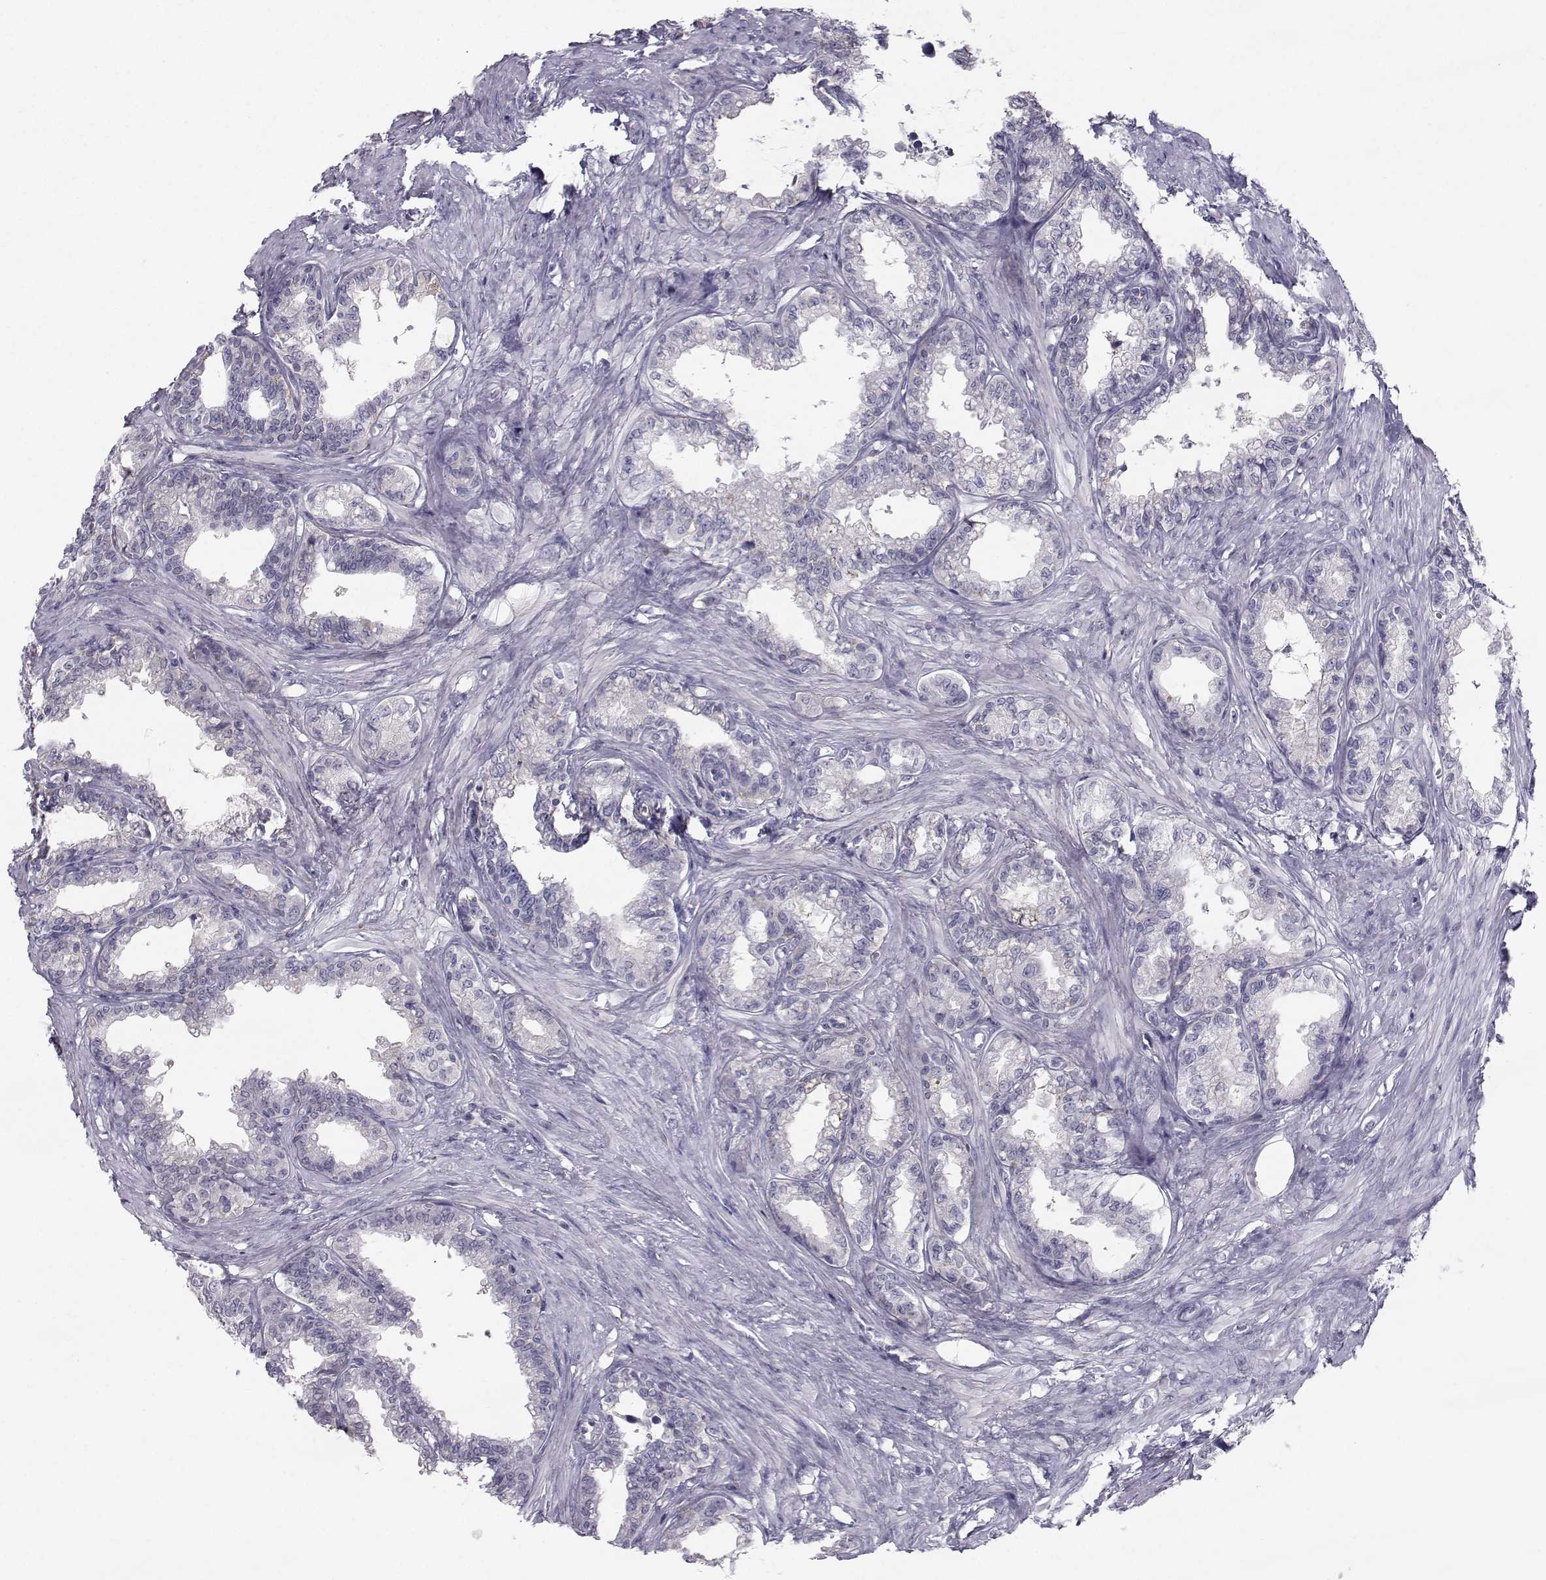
{"staining": {"intensity": "negative", "quantity": "none", "location": "none"}, "tissue": "seminal vesicle", "cell_type": "Glandular cells", "image_type": "normal", "snomed": [{"axis": "morphology", "description": "Normal tissue, NOS"}, {"axis": "morphology", "description": "Urothelial carcinoma, NOS"}, {"axis": "topography", "description": "Urinary bladder"}, {"axis": "topography", "description": "Seminal veicle"}], "caption": "Immunohistochemistry histopathology image of benign seminal vesicle: seminal vesicle stained with DAB displays no significant protein positivity in glandular cells.", "gene": "SPDYE4", "patient": {"sex": "male", "age": 76}}